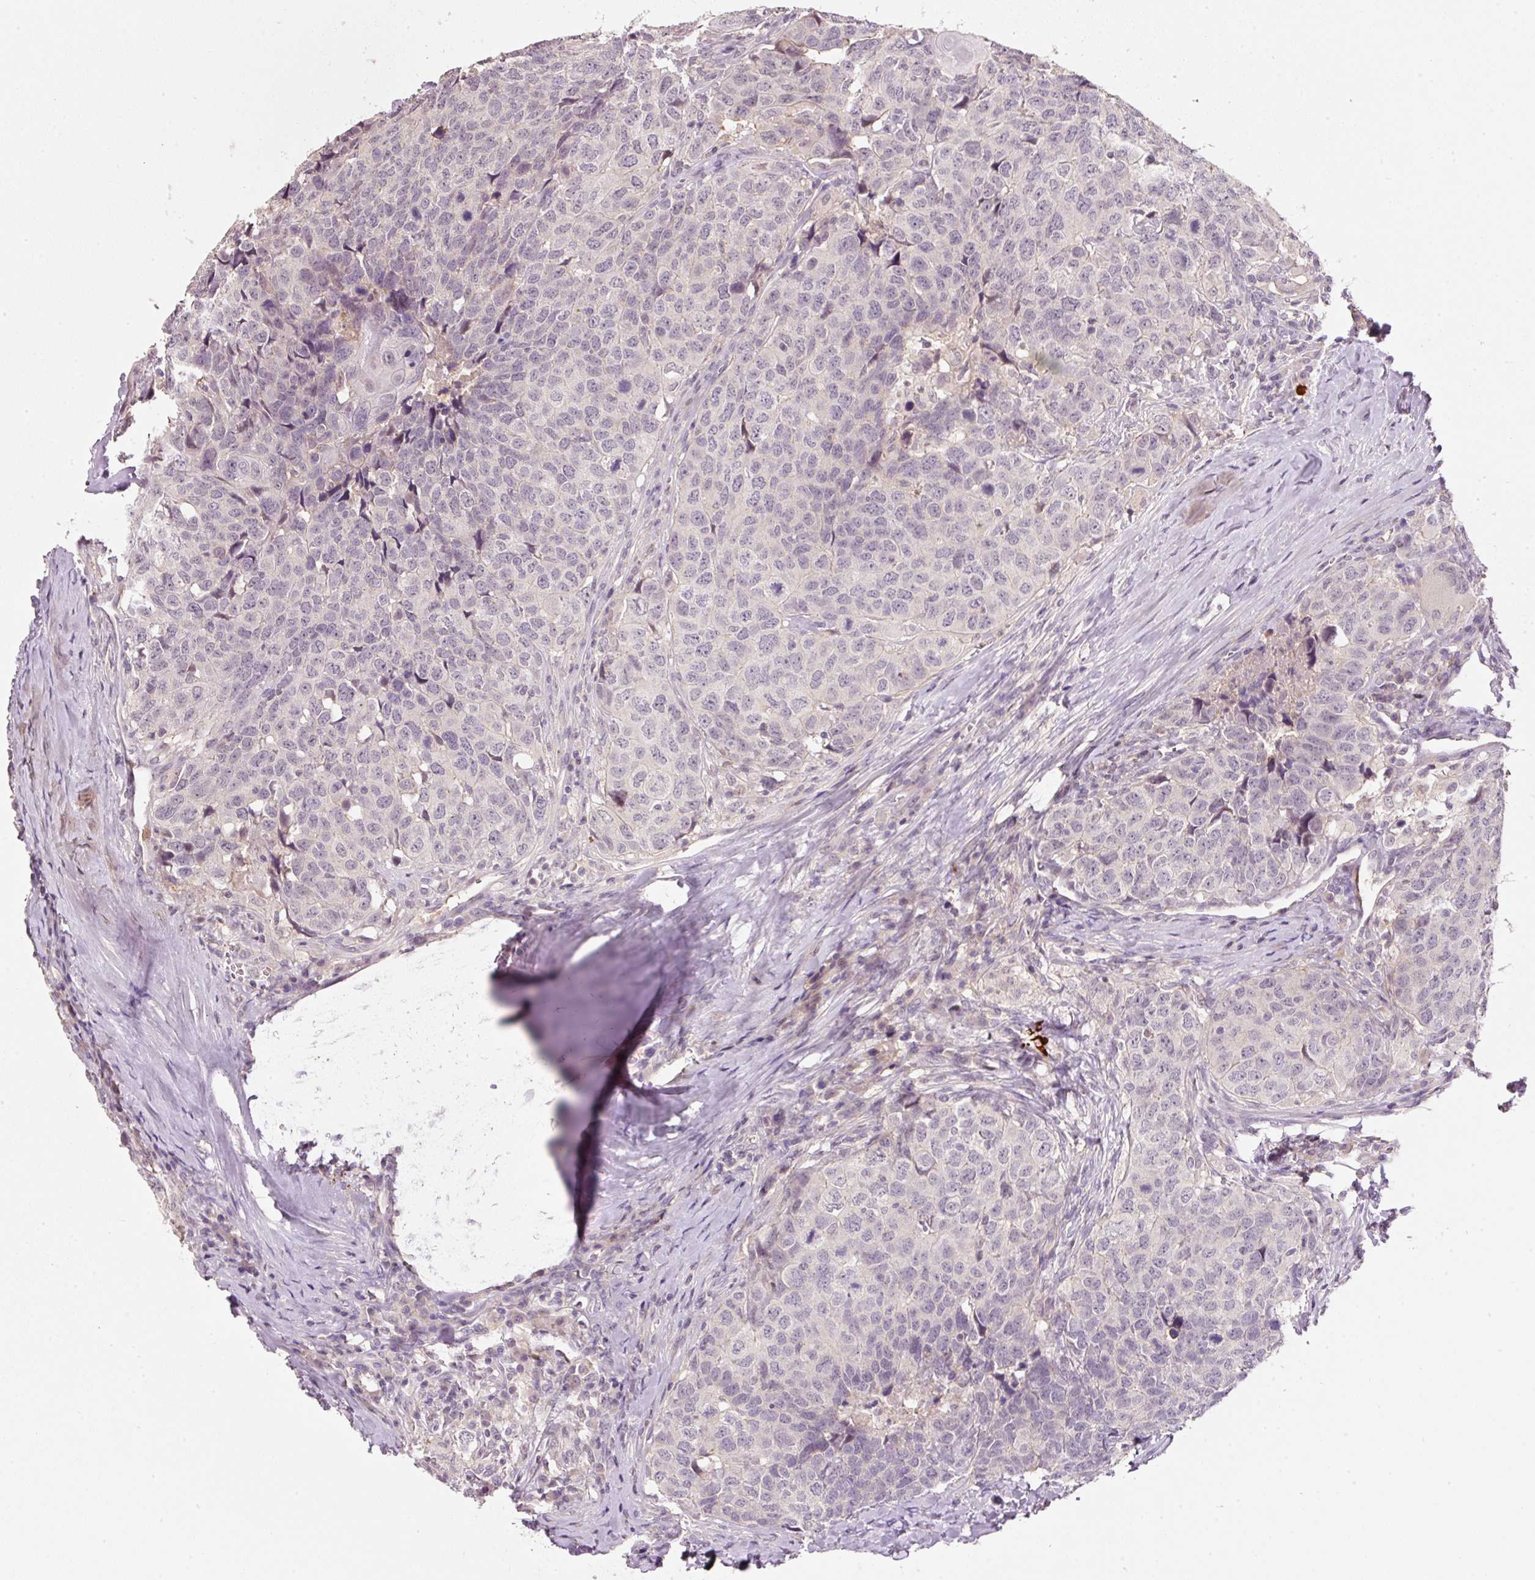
{"staining": {"intensity": "negative", "quantity": "none", "location": "none"}, "tissue": "head and neck cancer", "cell_type": "Tumor cells", "image_type": "cancer", "snomed": [{"axis": "morphology", "description": "Squamous cell carcinoma, NOS"}, {"axis": "topography", "description": "Head-Neck"}], "caption": "There is no significant staining in tumor cells of head and neck squamous cell carcinoma.", "gene": "TIRAP", "patient": {"sex": "male", "age": 66}}